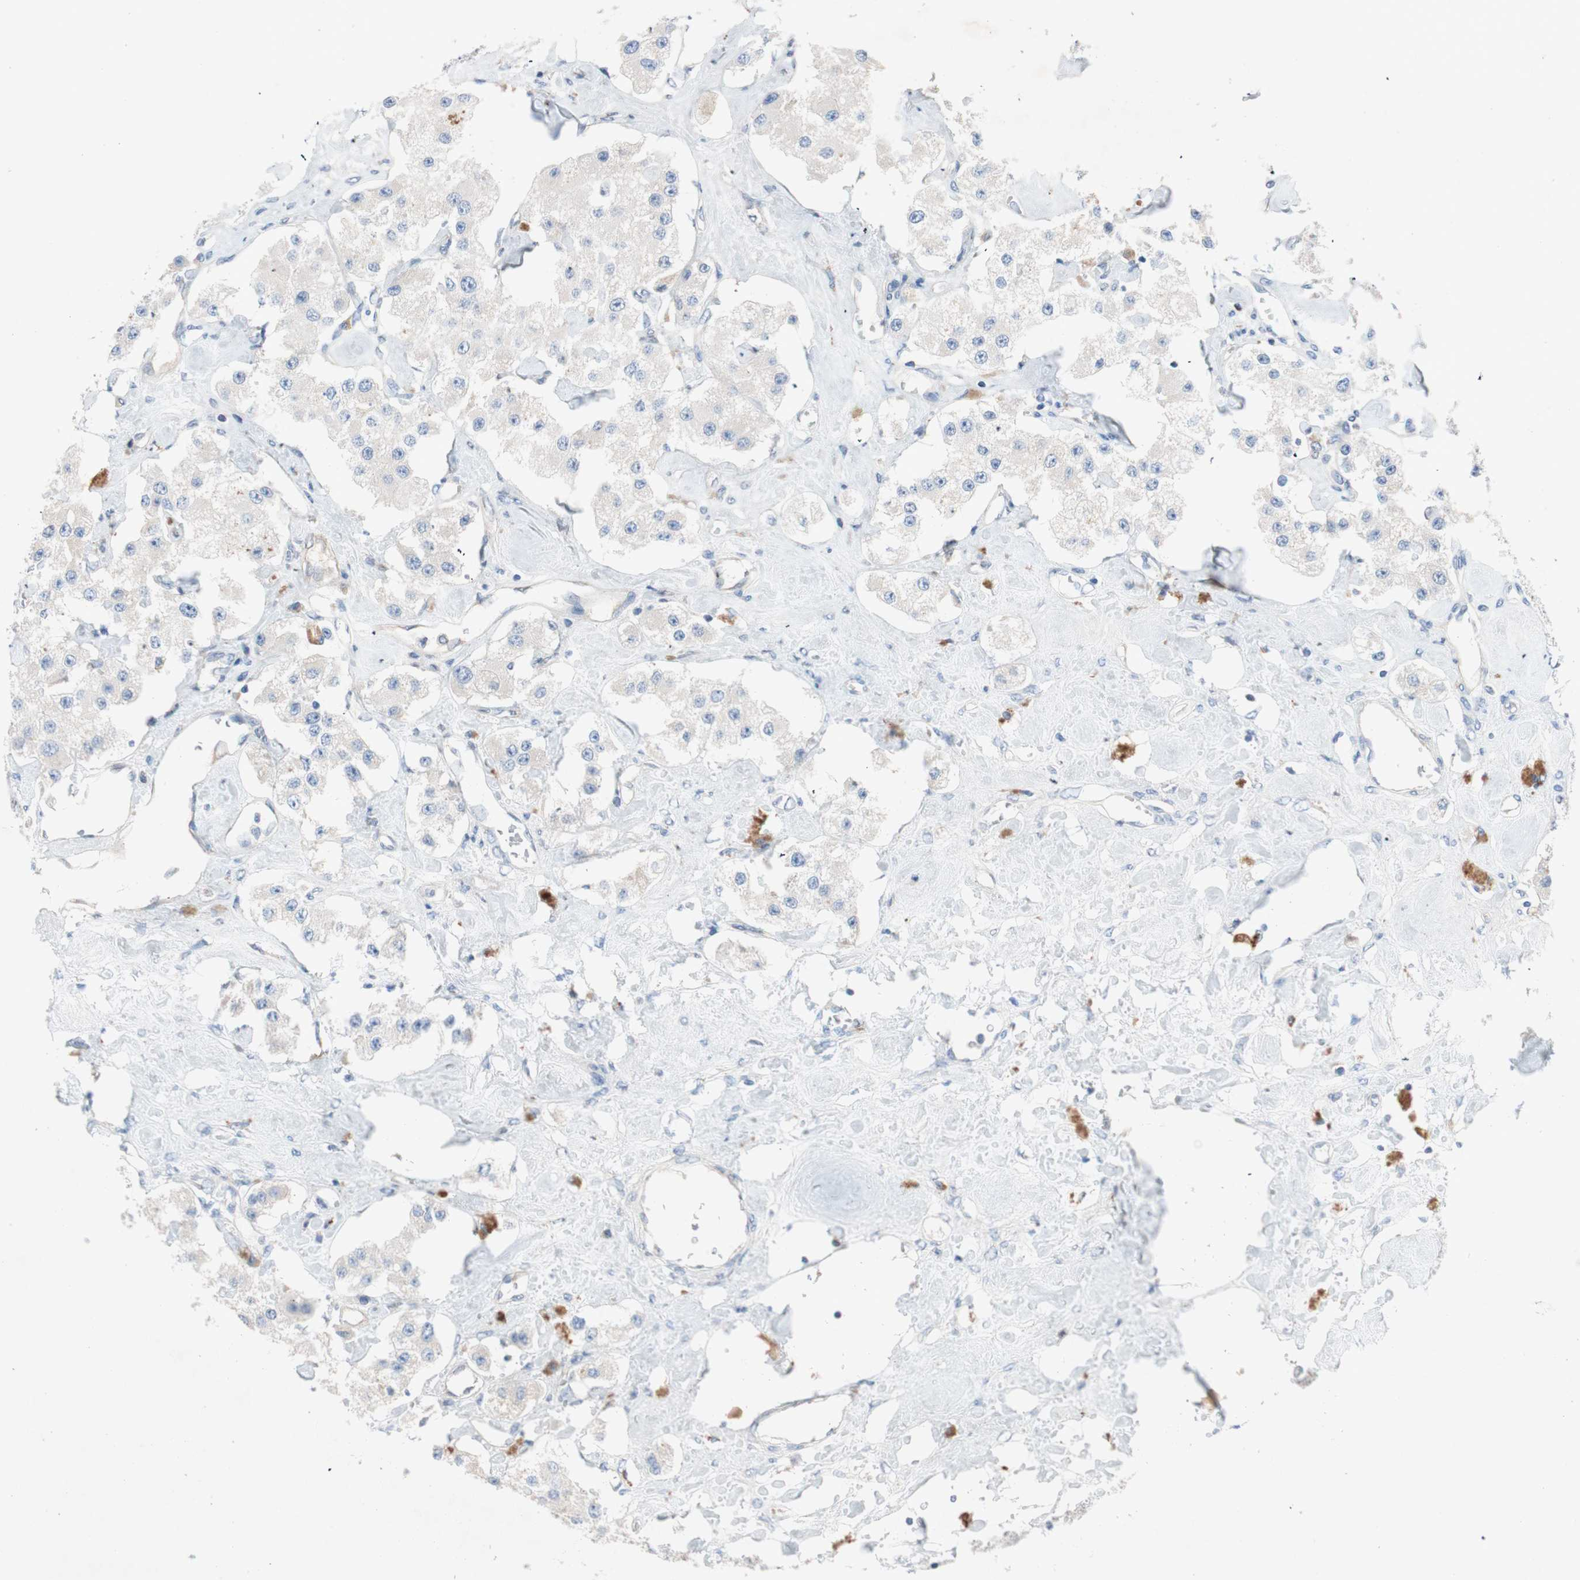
{"staining": {"intensity": "negative", "quantity": "none", "location": "none"}, "tissue": "carcinoid", "cell_type": "Tumor cells", "image_type": "cancer", "snomed": [{"axis": "morphology", "description": "Carcinoid, malignant, NOS"}, {"axis": "topography", "description": "Pancreas"}], "caption": "This is an immunohistochemistry micrograph of carcinoid. There is no staining in tumor cells.", "gene": "RELB", "patient": {"sex": "male", "age": 41}}